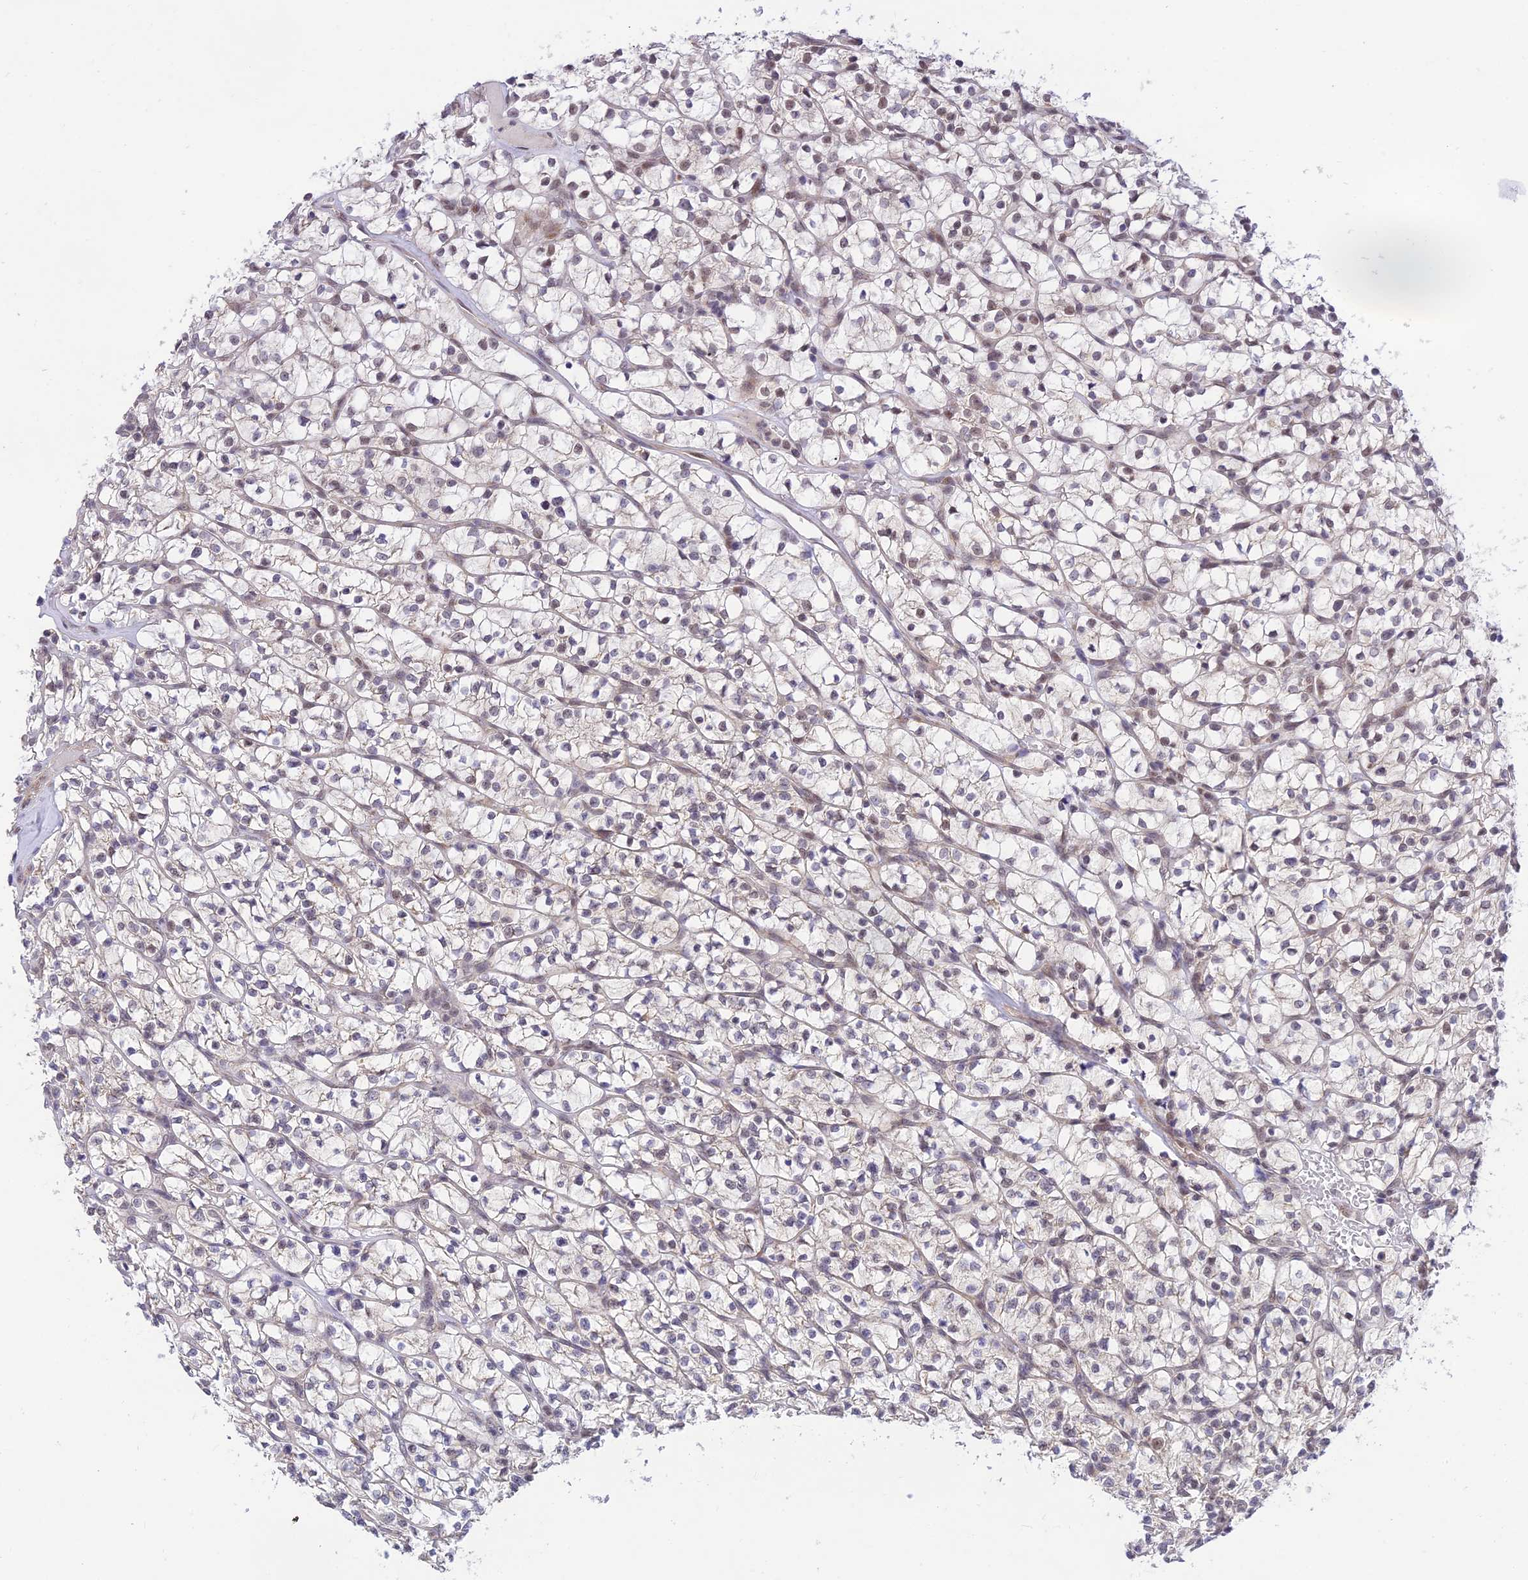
{"staining": {"intensity": "weak", "quantity": "<25%", "location": "nuclear"}, "tissue": "renal cancer", "cell_type": "Tumor cells", "image_type": "cancer", "snomed": [{"axis": "morphology", "description": "Adenocarcinoma, NOS"}, {"axis": "topography", "description": "Kidney"}], "caption": "There is no significant staining in tumor cells of renal adenocarcinoma.", "gene": "MICOS13", "patient": {"sex": "female", "age": 64}}